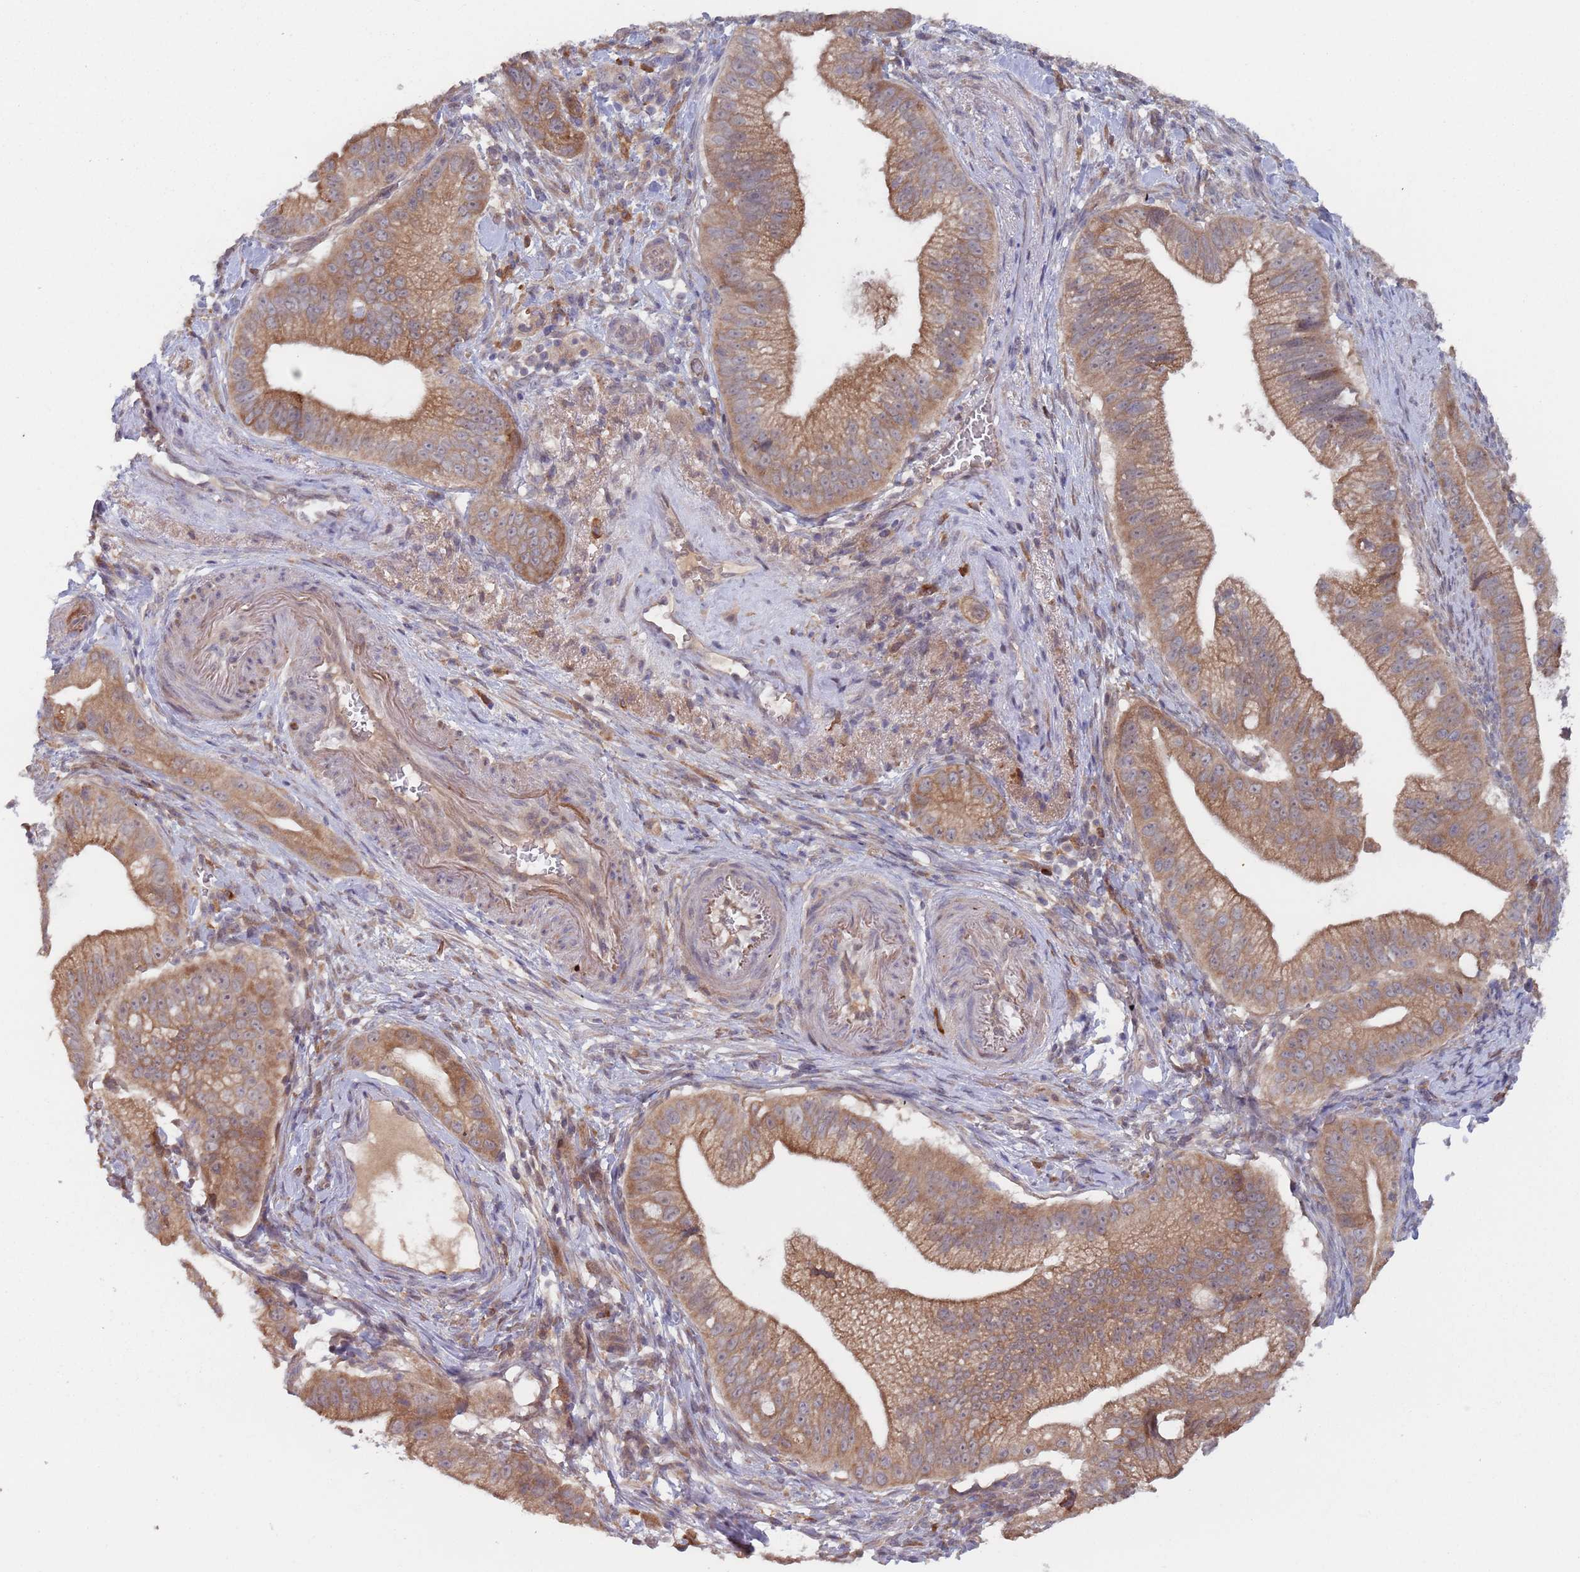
{"staining": {"intensity": "moderate", "quantity": ">75%", "location": "cytoplasmic/membranous"}, "tissue": "pancreatic cancer", "cell_type": "Tumor cells", "image_type": "cancer", "snomed": [{"axis": "morphology", "description": "Adenocarcinoma, NOS"}, {"axis": "topography", "description": "Pancreas"}], "caption": "Immunohistochemical staining of pancreatic cancer reveals medium levels of moderate cytoplasmic/membranous protein staining in approximately >75% of tumor cells.", "gene": "ZNF140", "patient": {"sex": "male", "age": 70}}